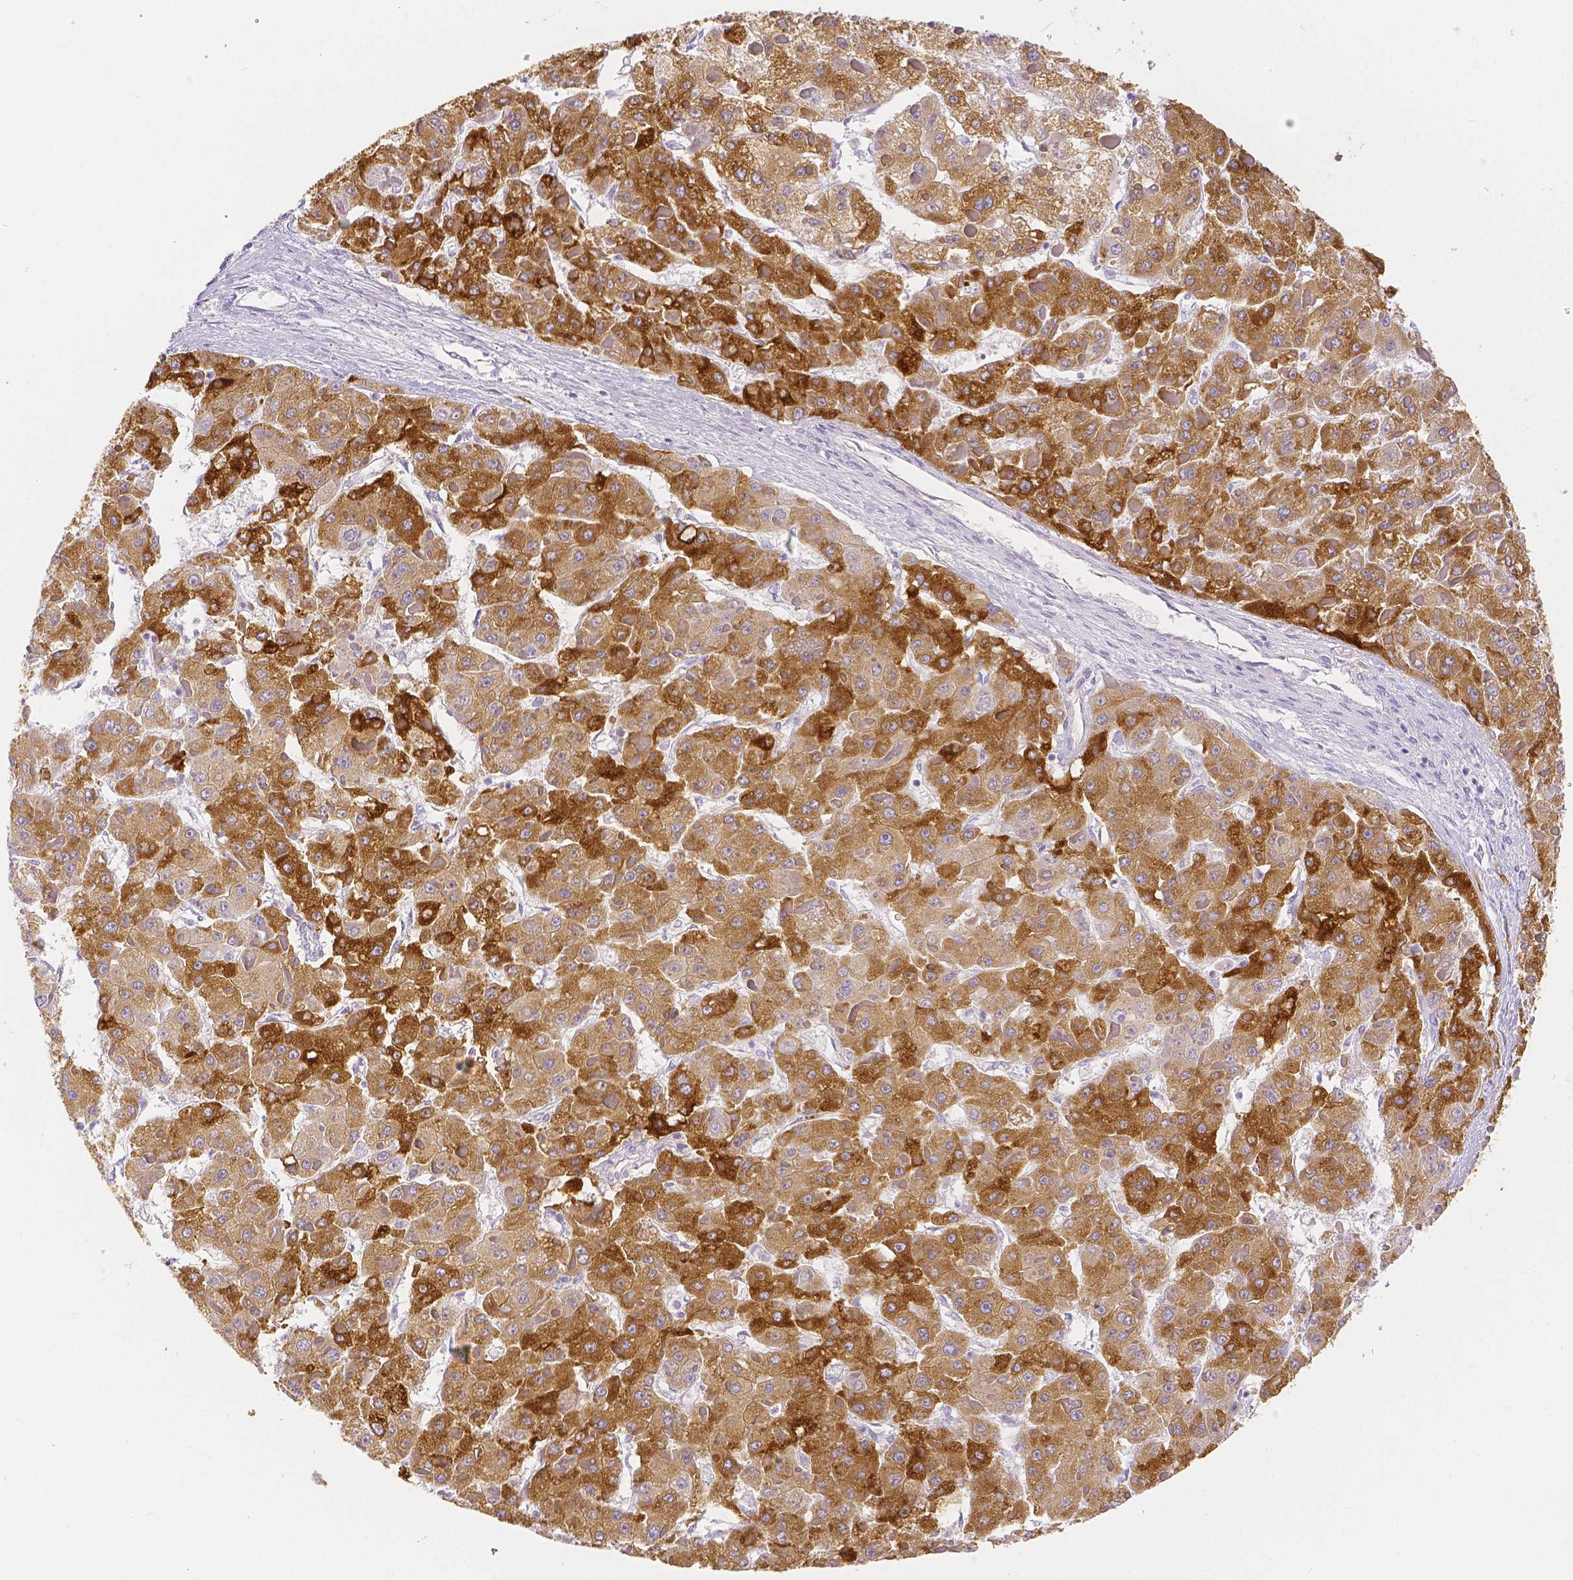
{"staining": {"intensity": "strong", "quantity": "25%-75%", "location": "cytoplasmic/membranous"}, "tissue": "liver cancer", "cell_type": "Tumor cells", "image_type": "cancer", "snomed": [{"axis": "morphology", "description": "Carcinoma, Hepatocellular, NOS"}, {"axis": "topography", "description": "Liver"}], "caption": "Tumor cells reveal strong cytoplasmic/membranous expression in approximately 25%-75% of cells in liver cancer.", "gene": "SLC27A5", "patient": {"sex": "female", "age": 73}}